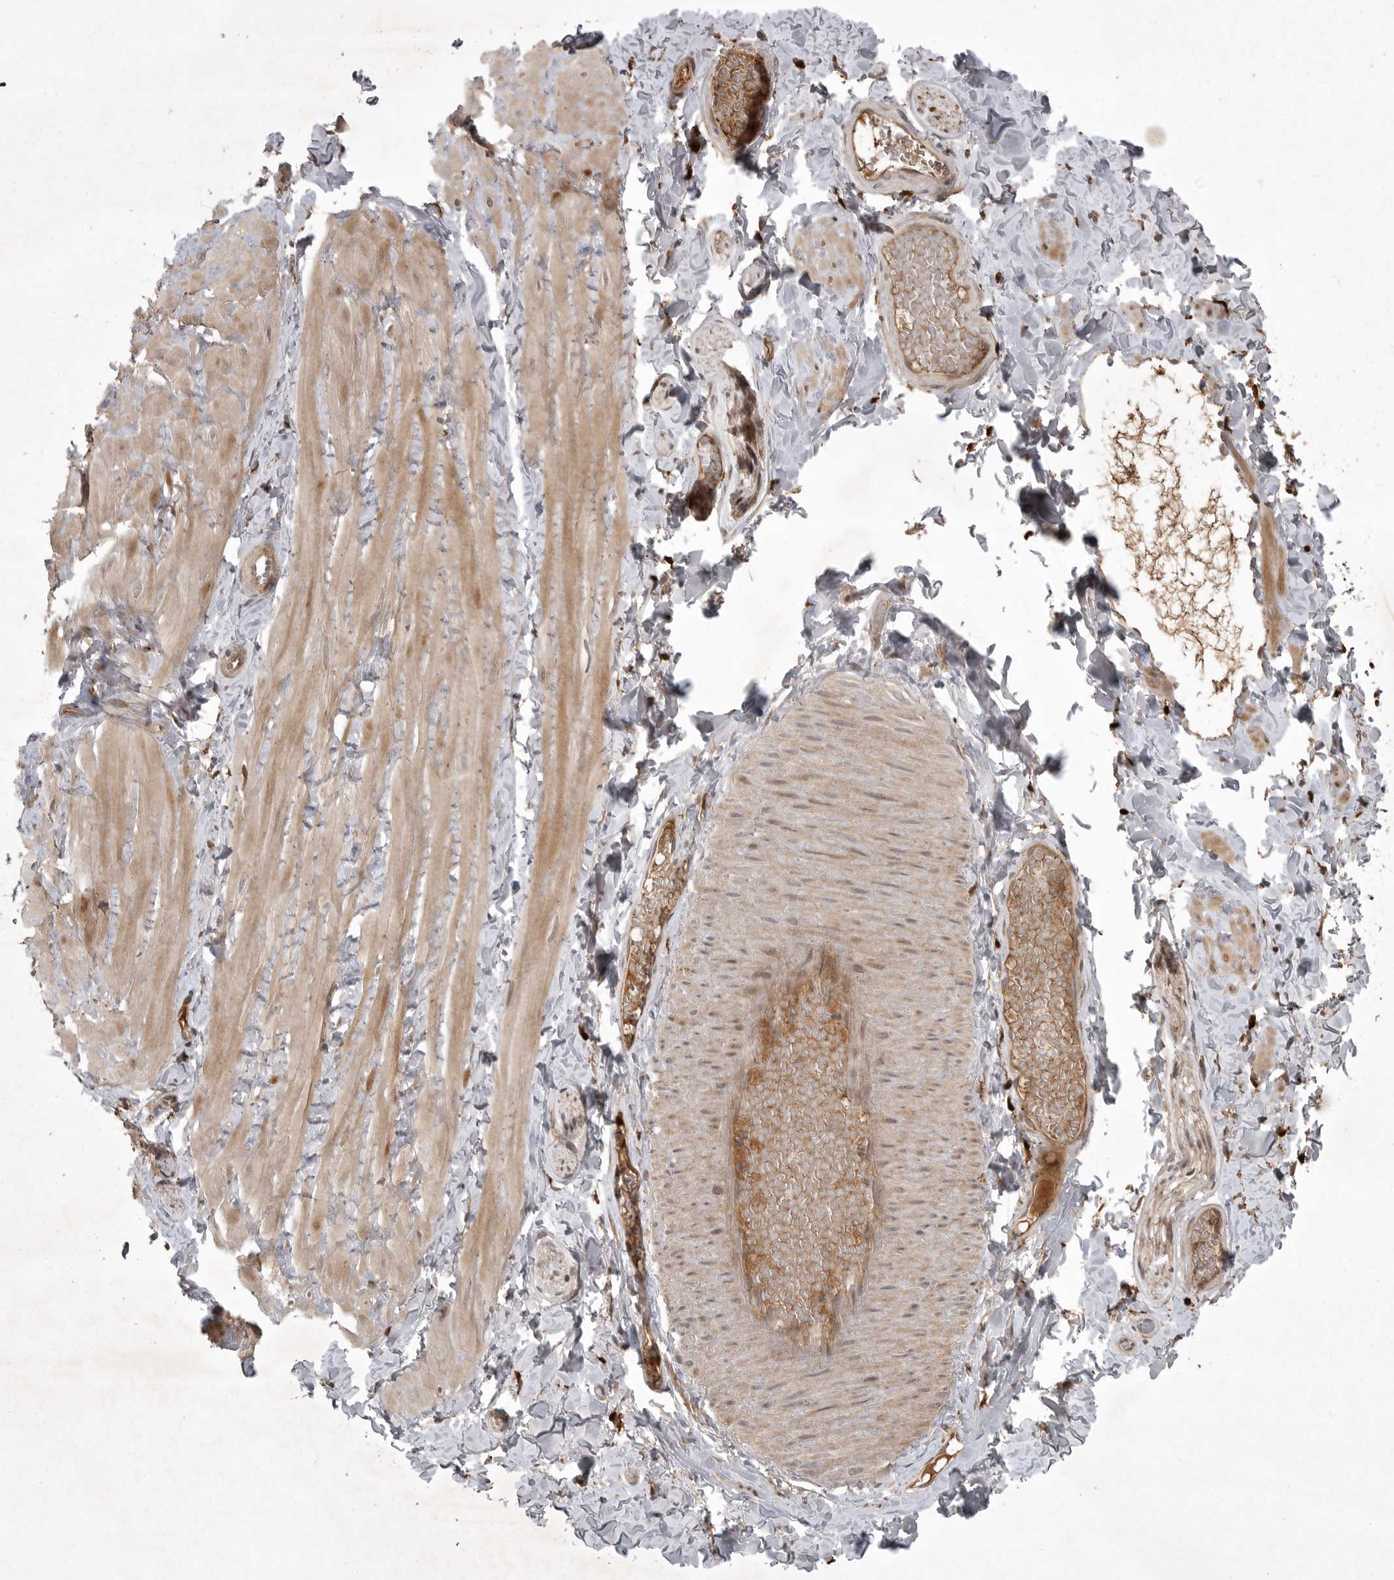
{"staining": {"intensity": "moderate", "quantity": ">75%", "location": "cytoplasmic/membranous"}, "tissue": "adipose tissue", "cell_type": "Adipocytes", "image_type": "normal", "snomed": [{"axis": "morphology", "description": "Normal tissue, NOS"}, {"axis": "topography", "description": "Adipose tissue"}, {"axis": "topography", "description": "Vascular tissue"}, {"axis": "topography", "description": "Peripheral nerve tissue"}], "caption": "Adipose tissue was stained to show a protein in brown. There is medium levels of moderate cytoplasmic/membranous expression in about >75% of adipocytes. (Stains: DAB in brown, nuclei in blue, Microscopy: brightfield microscopy at high magnification).", "gene": "GPR31", "patient": {"sex": "male", "age": 25}}